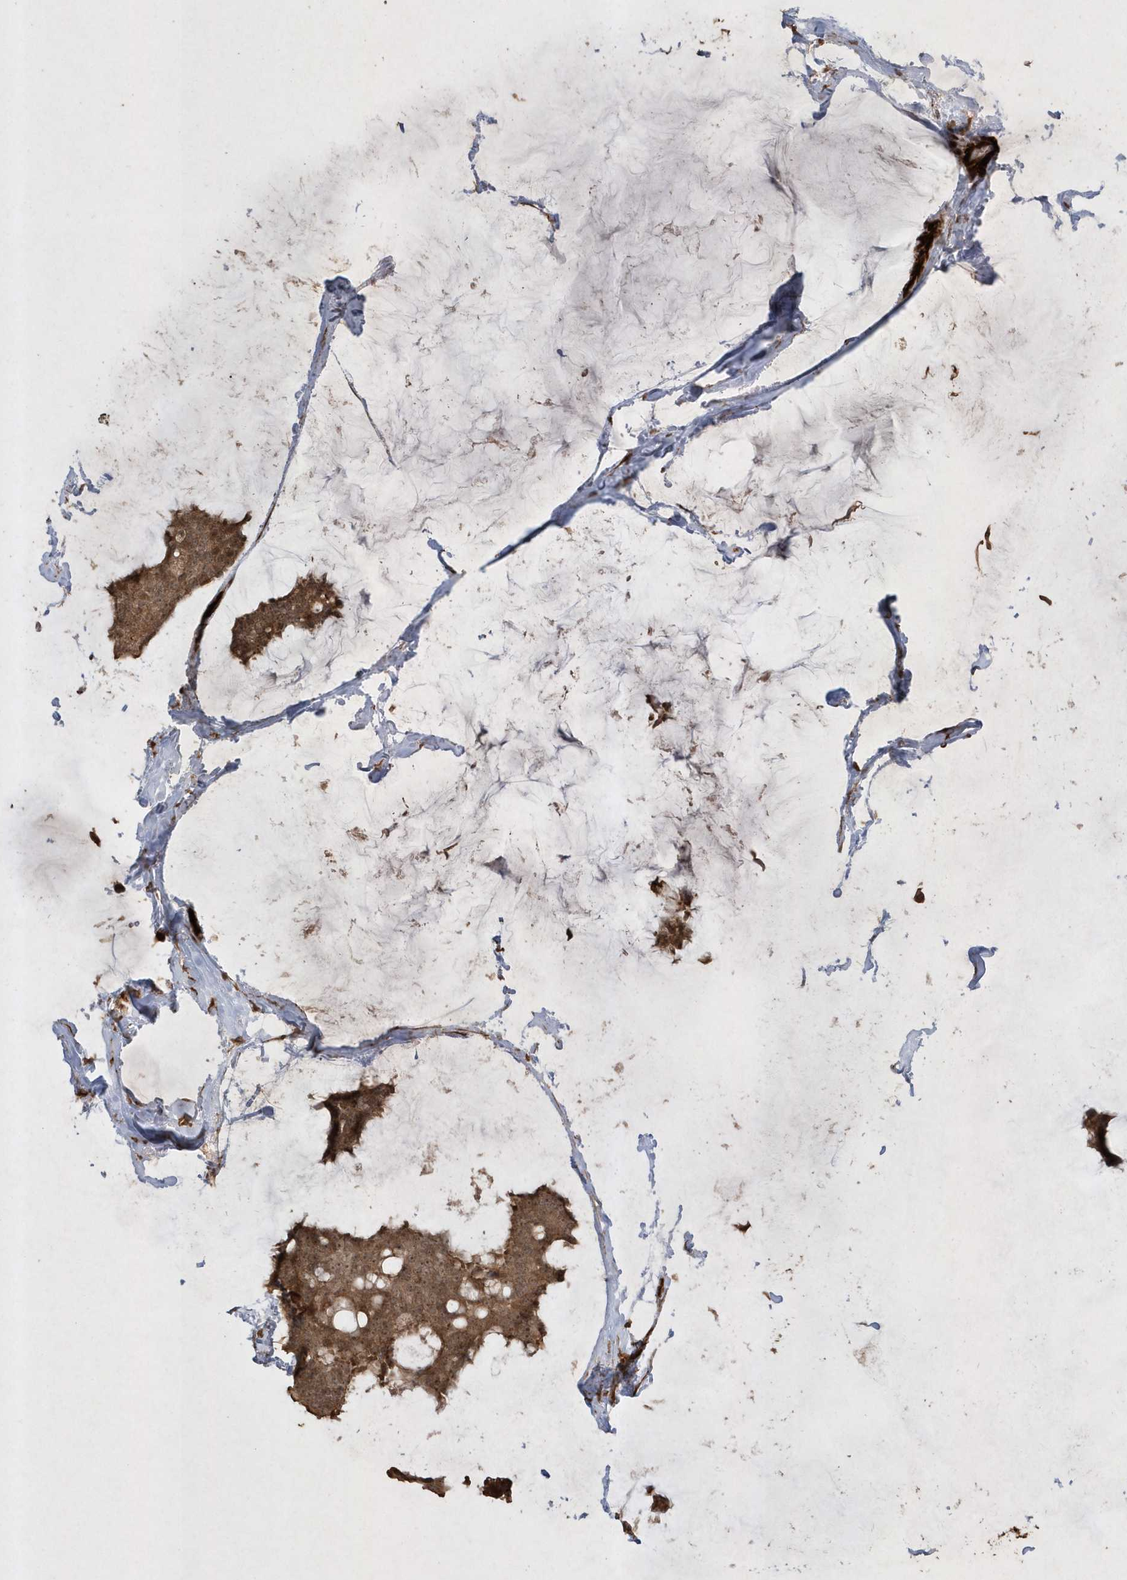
{"staining": {"intensity": "moderate", "quantity": ">75%", "location": "cytoplasmic/membranous"}, "tissue": "breast cancer", "cell_type": "Tumor cells", "image_type": "cancer", "snomed": [{"axis": "morphology", "description": "Duct carcinoma"}, {"axis": "topography", "description": "Breast"}], "caption": "The image shows immunohistochemical staining of breast cancer. There is moderate cytoplasmic/membranous expression is appreciated in about >75% of tumor cells.", "gene": "AVPI1", "patient": {"sex": "female", "age": 93}}